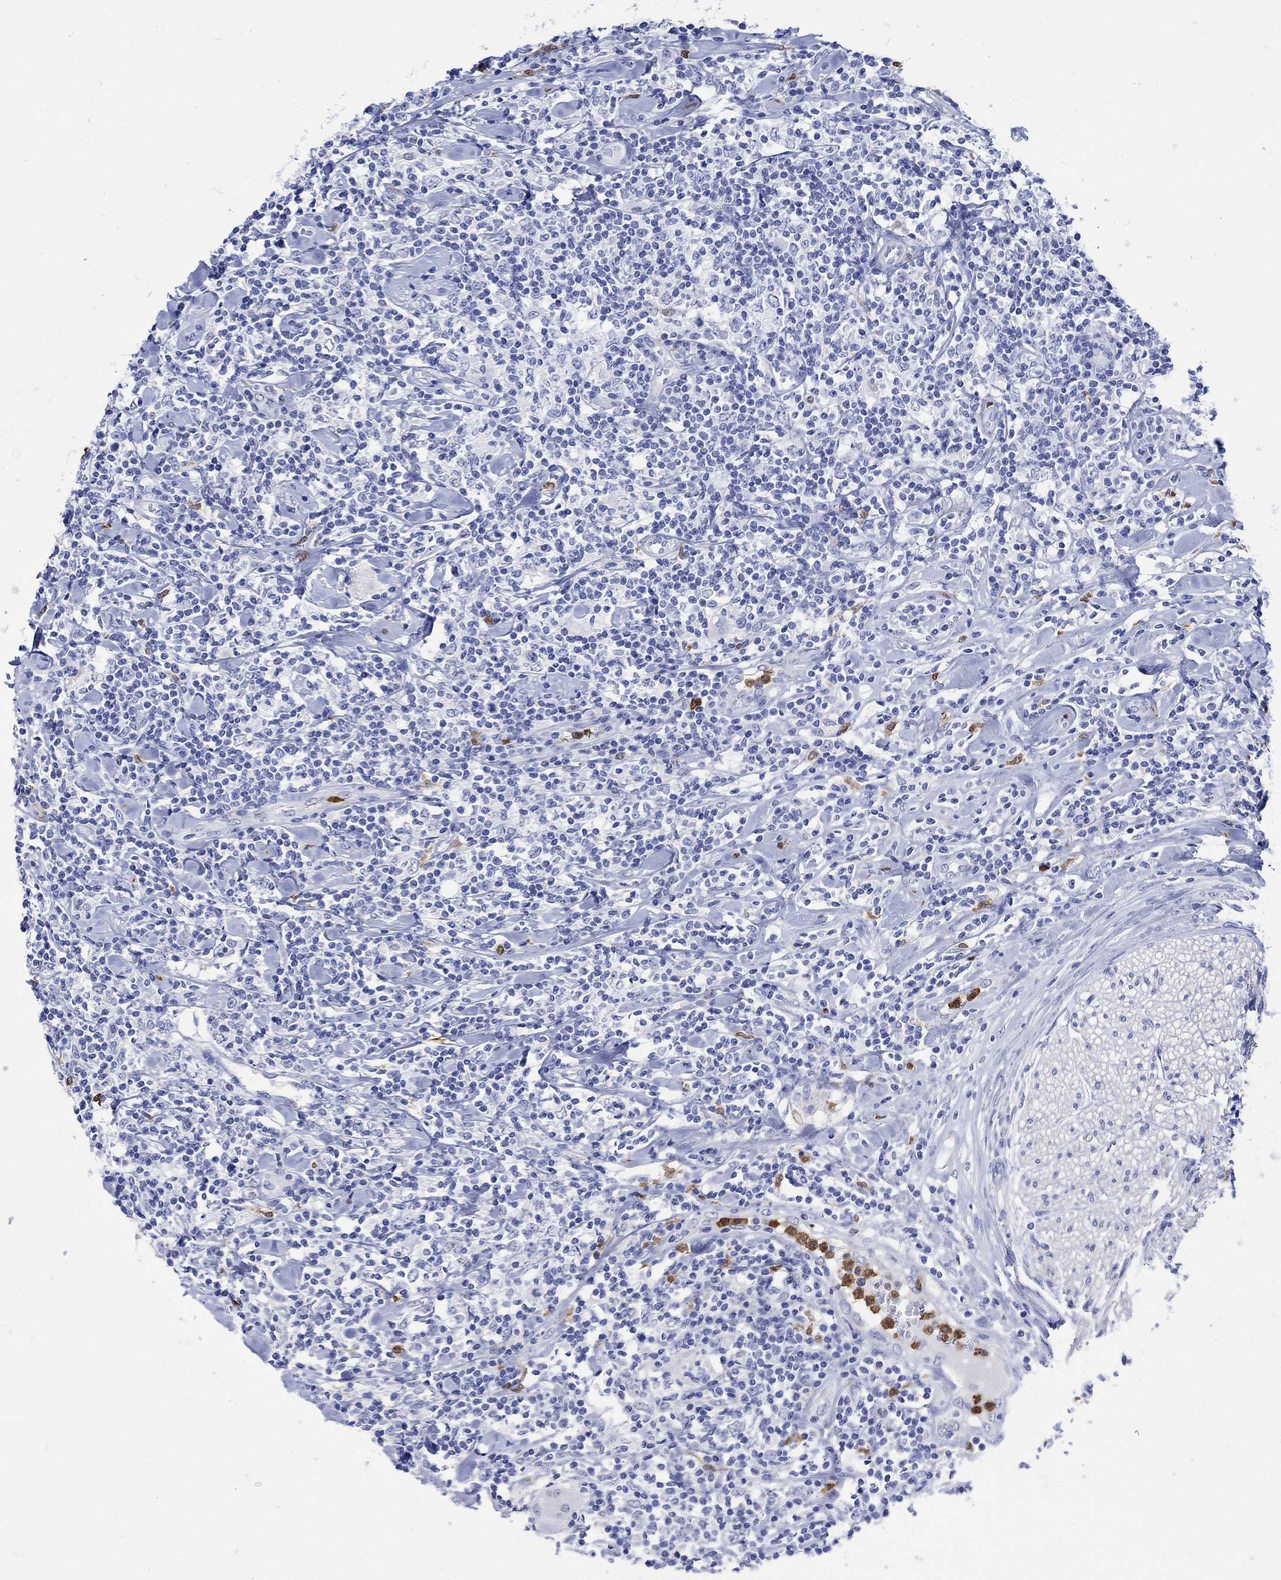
{"staining": {"intensity": "negative", "quantity": "none", "location": "none"}, "tissue": "lymphoma", "cell_type": "Tumor cells", "image_type": "cancer", "snomed": [{"axis": "morphology", "description": "Malignant lymphoma, non-Hodgkin's type, High grade"}, {"axis": "topography", "description": "Lymph node"}], "caption": "High power microscopy histopathology image of an IHC micrograph of malignant lymphoma, non-Hodgkin's type (high-grade), revealing no significant positivity in tumor cells.", "gene": "LINGO3", "patient": {"sex": "female", "age": 84}}